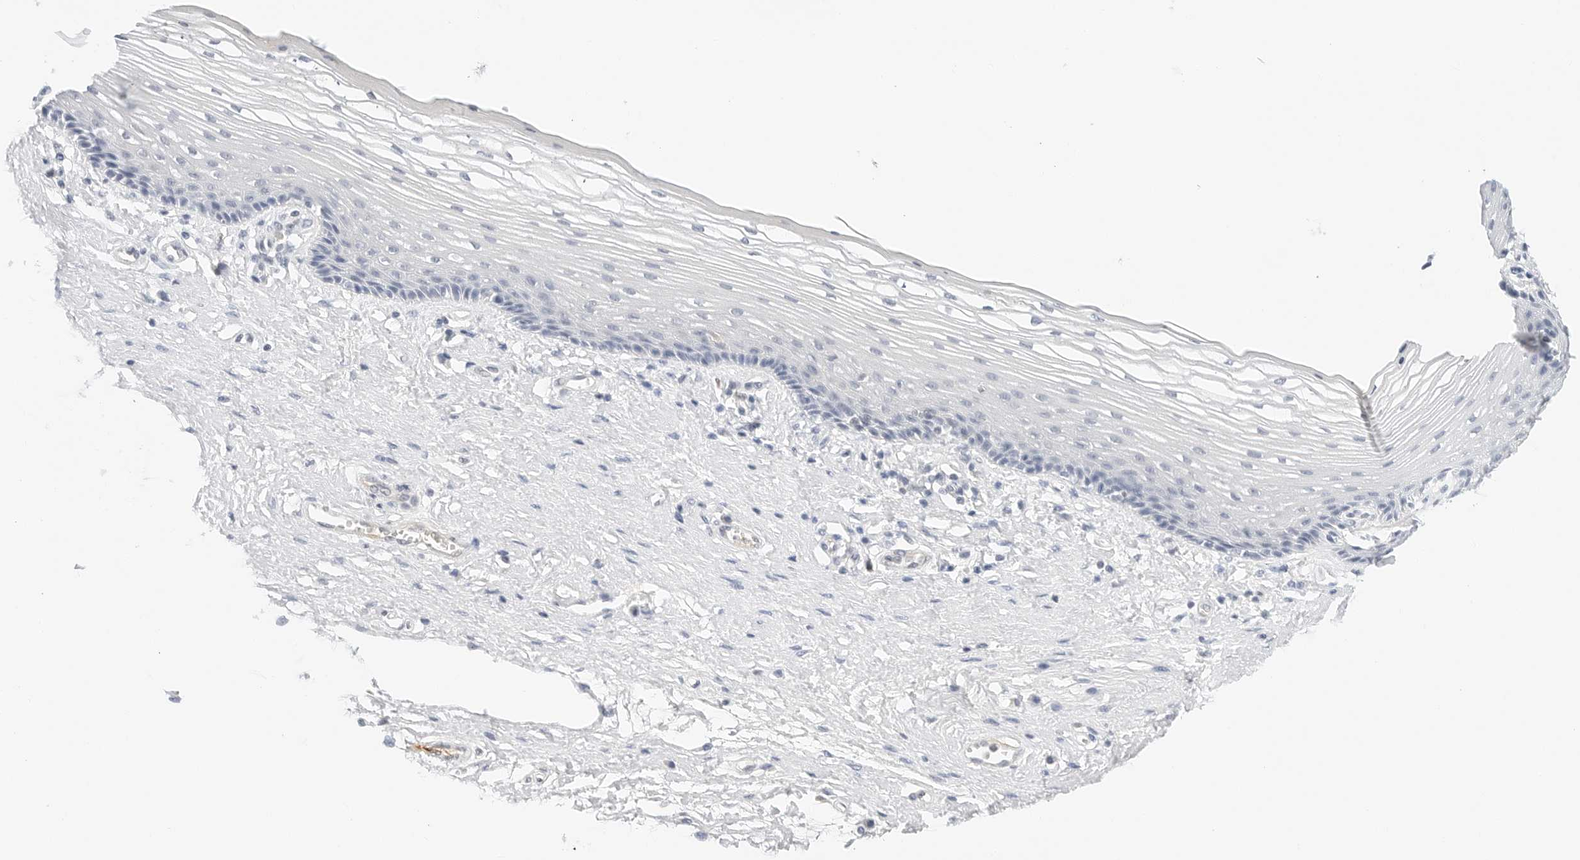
{"staining": {"intensity": "negative", "quantity": "none", "location": "none"}, "tissue": "vagina", "cell_type": "Squamous epithelial cells", "image_type": "normal", "snomed": [{"axis": "morphology", "description": "Normal tissue, NOS"}, {"axis": "topography", "description": "Vagina"}], "caption": "Immunohistochemistry photomicrograph of unremarkable vagina: vagina stained with DAB (3,3'-diaminobenzidine) shows no significant protein expression in squamous epithelial cells. Nuclei are stained in blue.", "gene": "PKDCC", "patient": {"sex": "female", "age": 46}}